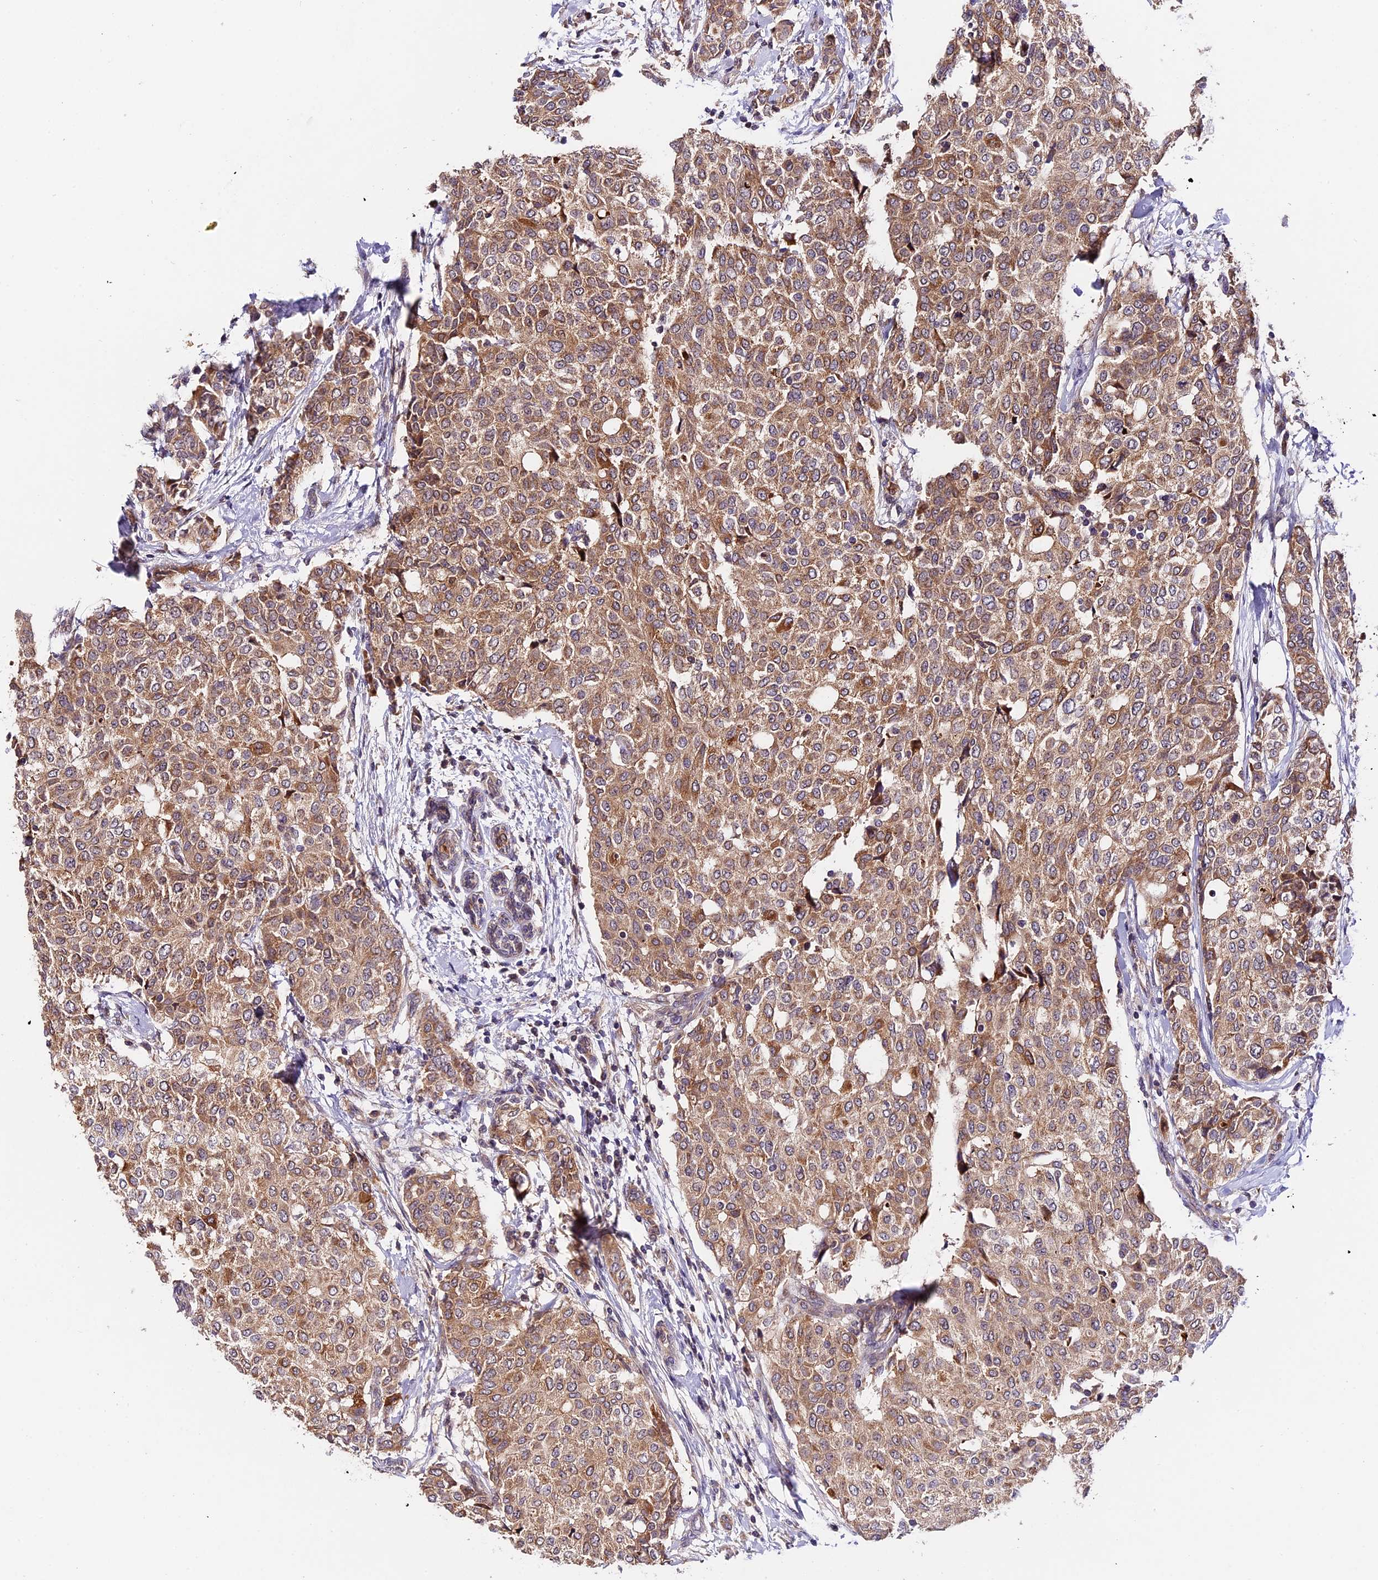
{"staining": {"intensity": "moderate", "quantity": ">75%", "location": "cytoplasmic/membranous"}, "tissue": "breast cancer", "cell_type": "Tumor cells", "image_type": "cancer", "snomed": [{"axis": "morphology", "description": "Lobular carcinoma"}, {"axis": "topography", "description": "Breast"}], "caption": "Immunohistochemical staining of human lobular carcinoma (breast) reveals medium levels of moderate cytoplasmic/membranous protein staining in about >75% of tumor cells.", "gene": "TRMT1", "patient": {"sex": "female", "age": 51}}